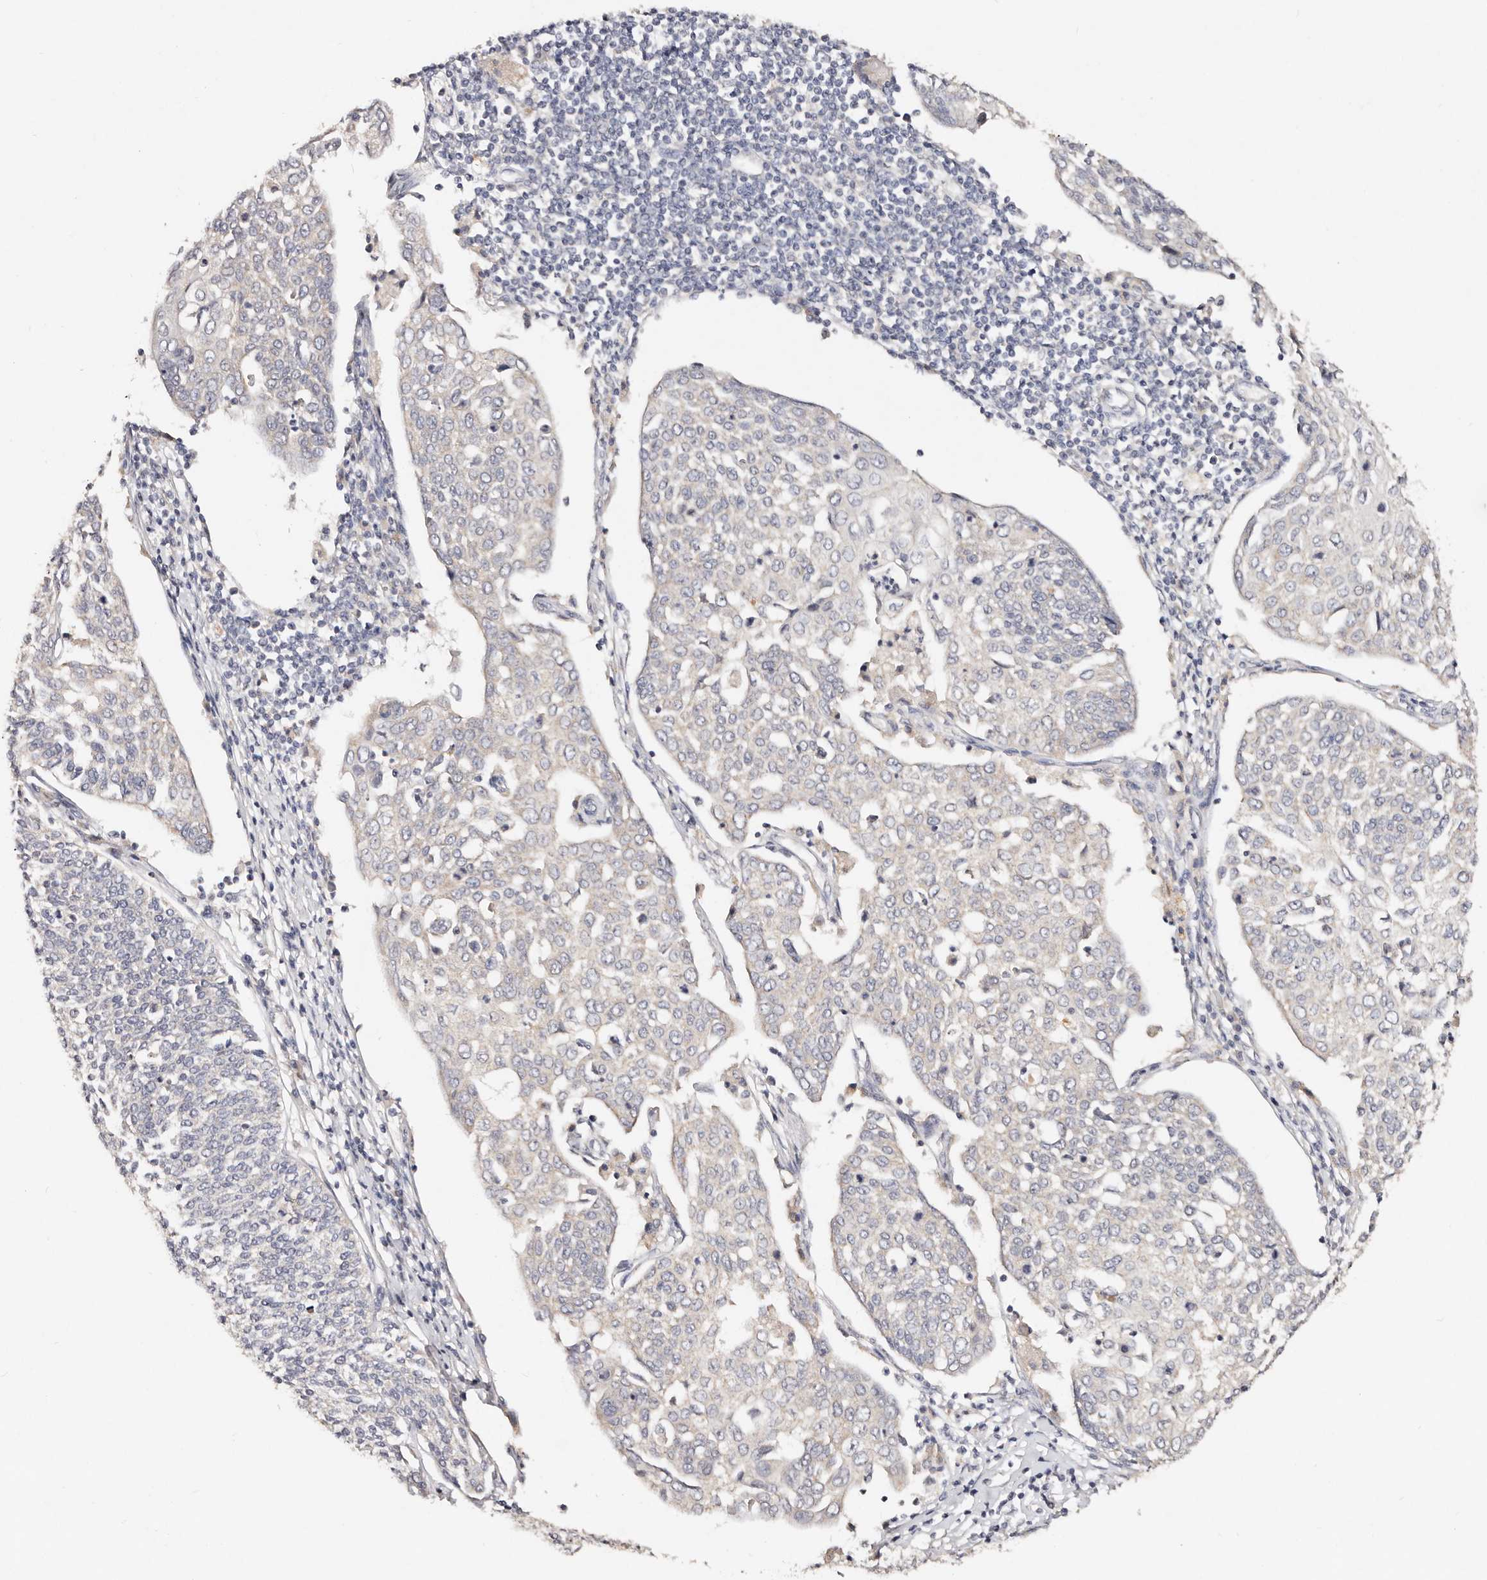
{"staining": {"intensity": "negative", "quantity": "none", "location": "none"}, "tissue": "cervical cancer", "cell_type": "Tumor cells", "image_type": "cancer", "snomed": [{"axis": "morphology", "description": "Squamous cell carcinoma, NOS"}, {"axis": "topography", "description": "Cervix"}], "caption": "This is a image of immunohistochemistry (IHC) staining of cervical squamous cell carcinoma, which shows no staining in tumor cells.", "gene": "VIPAS39", "patient": {"sex": "female", "age": 34}}